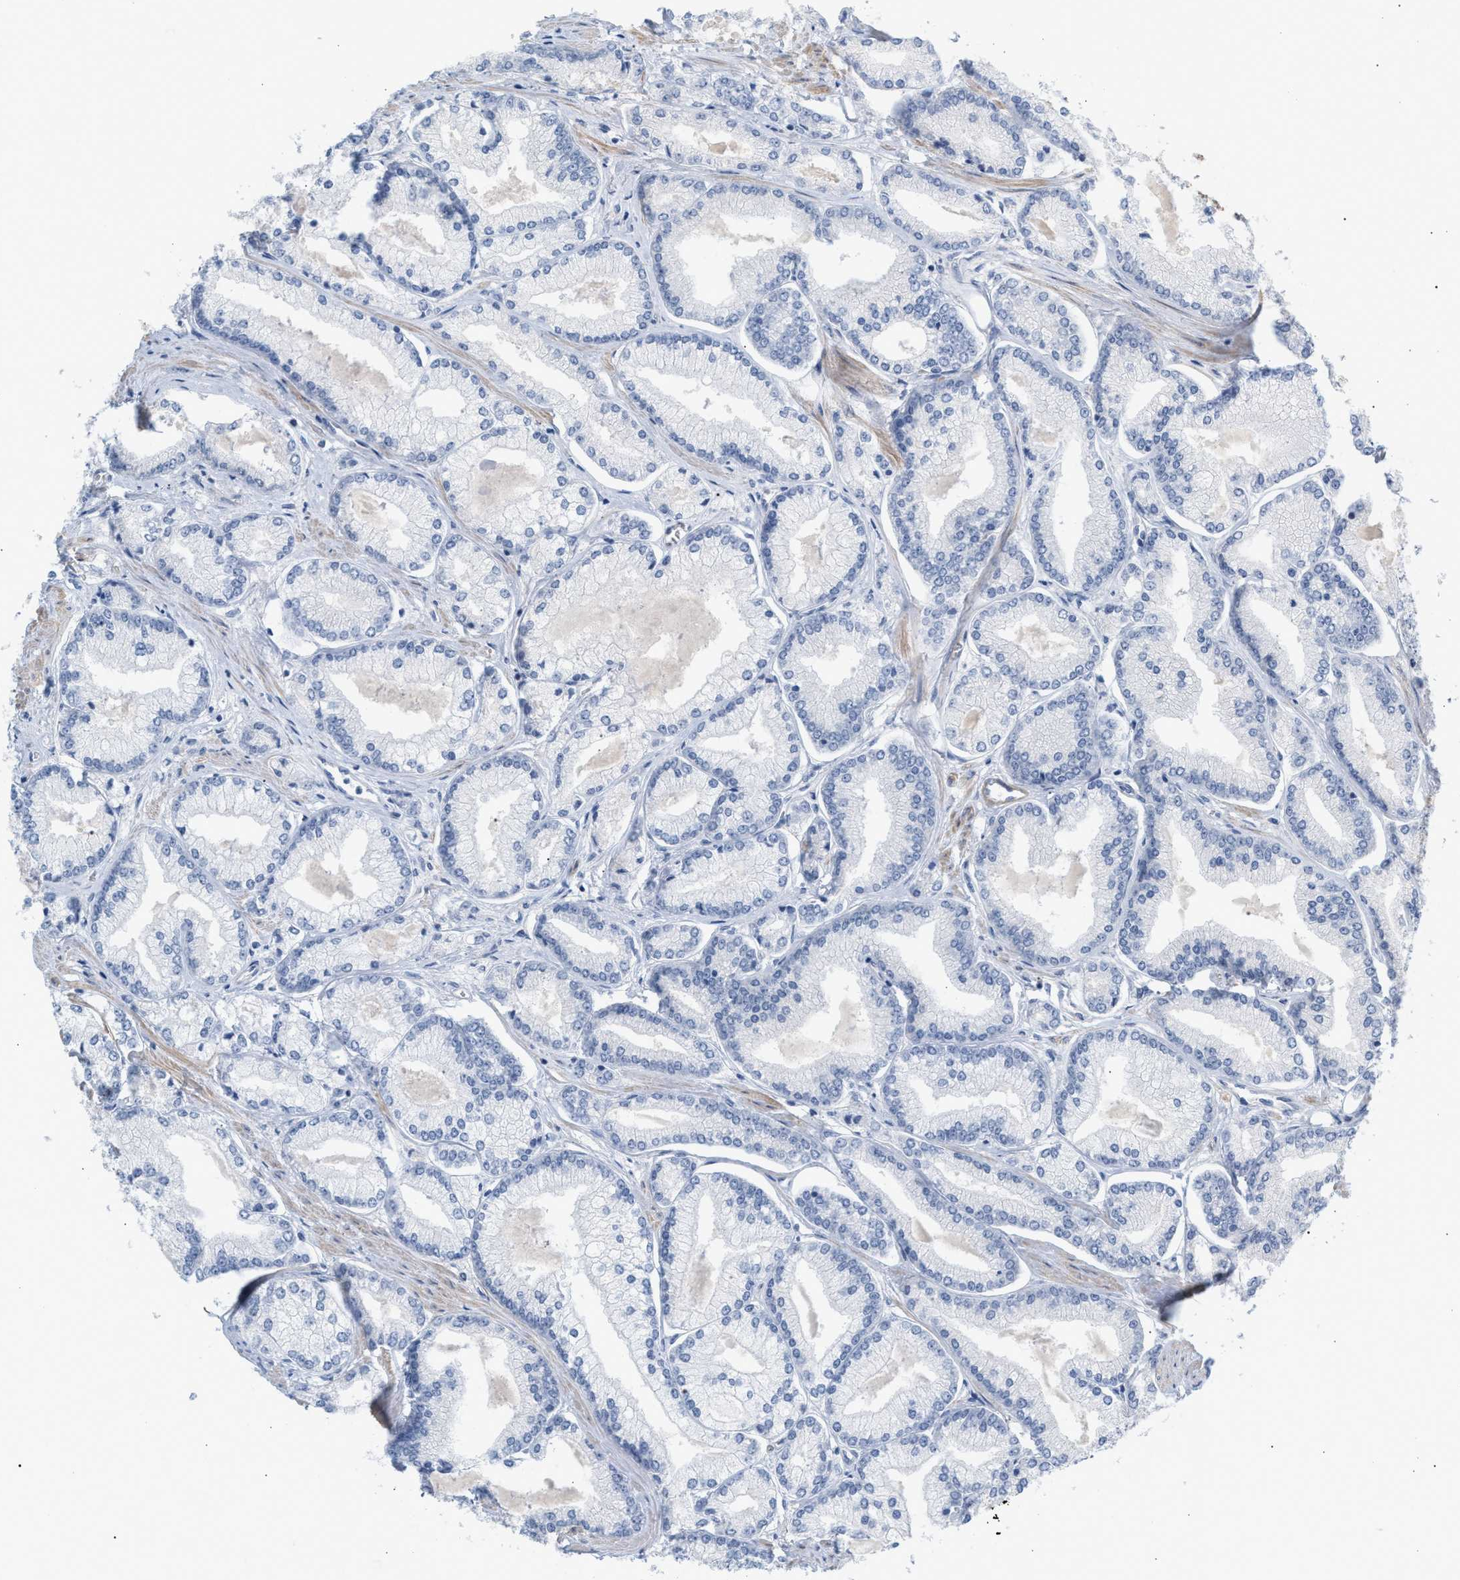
{"staining": {"intensity": "negative", "quantity": "none", "location": "none"}, "tissue": "prostate cancer", "cell_type": "Tumor cells", "image_type": "cancer", "snomed": [{"axis": "morphology", "description": "Adenocarcinoma, Low grade"}, {"axis": "topography", "description": "Prostate"}], "caption": "A micrograph of human low-grade adenocarcinoma (prostate) is negative for staining in tumor cells.", "gene": "LRCH1", "patient": {"sex": "male", "age": 52}}